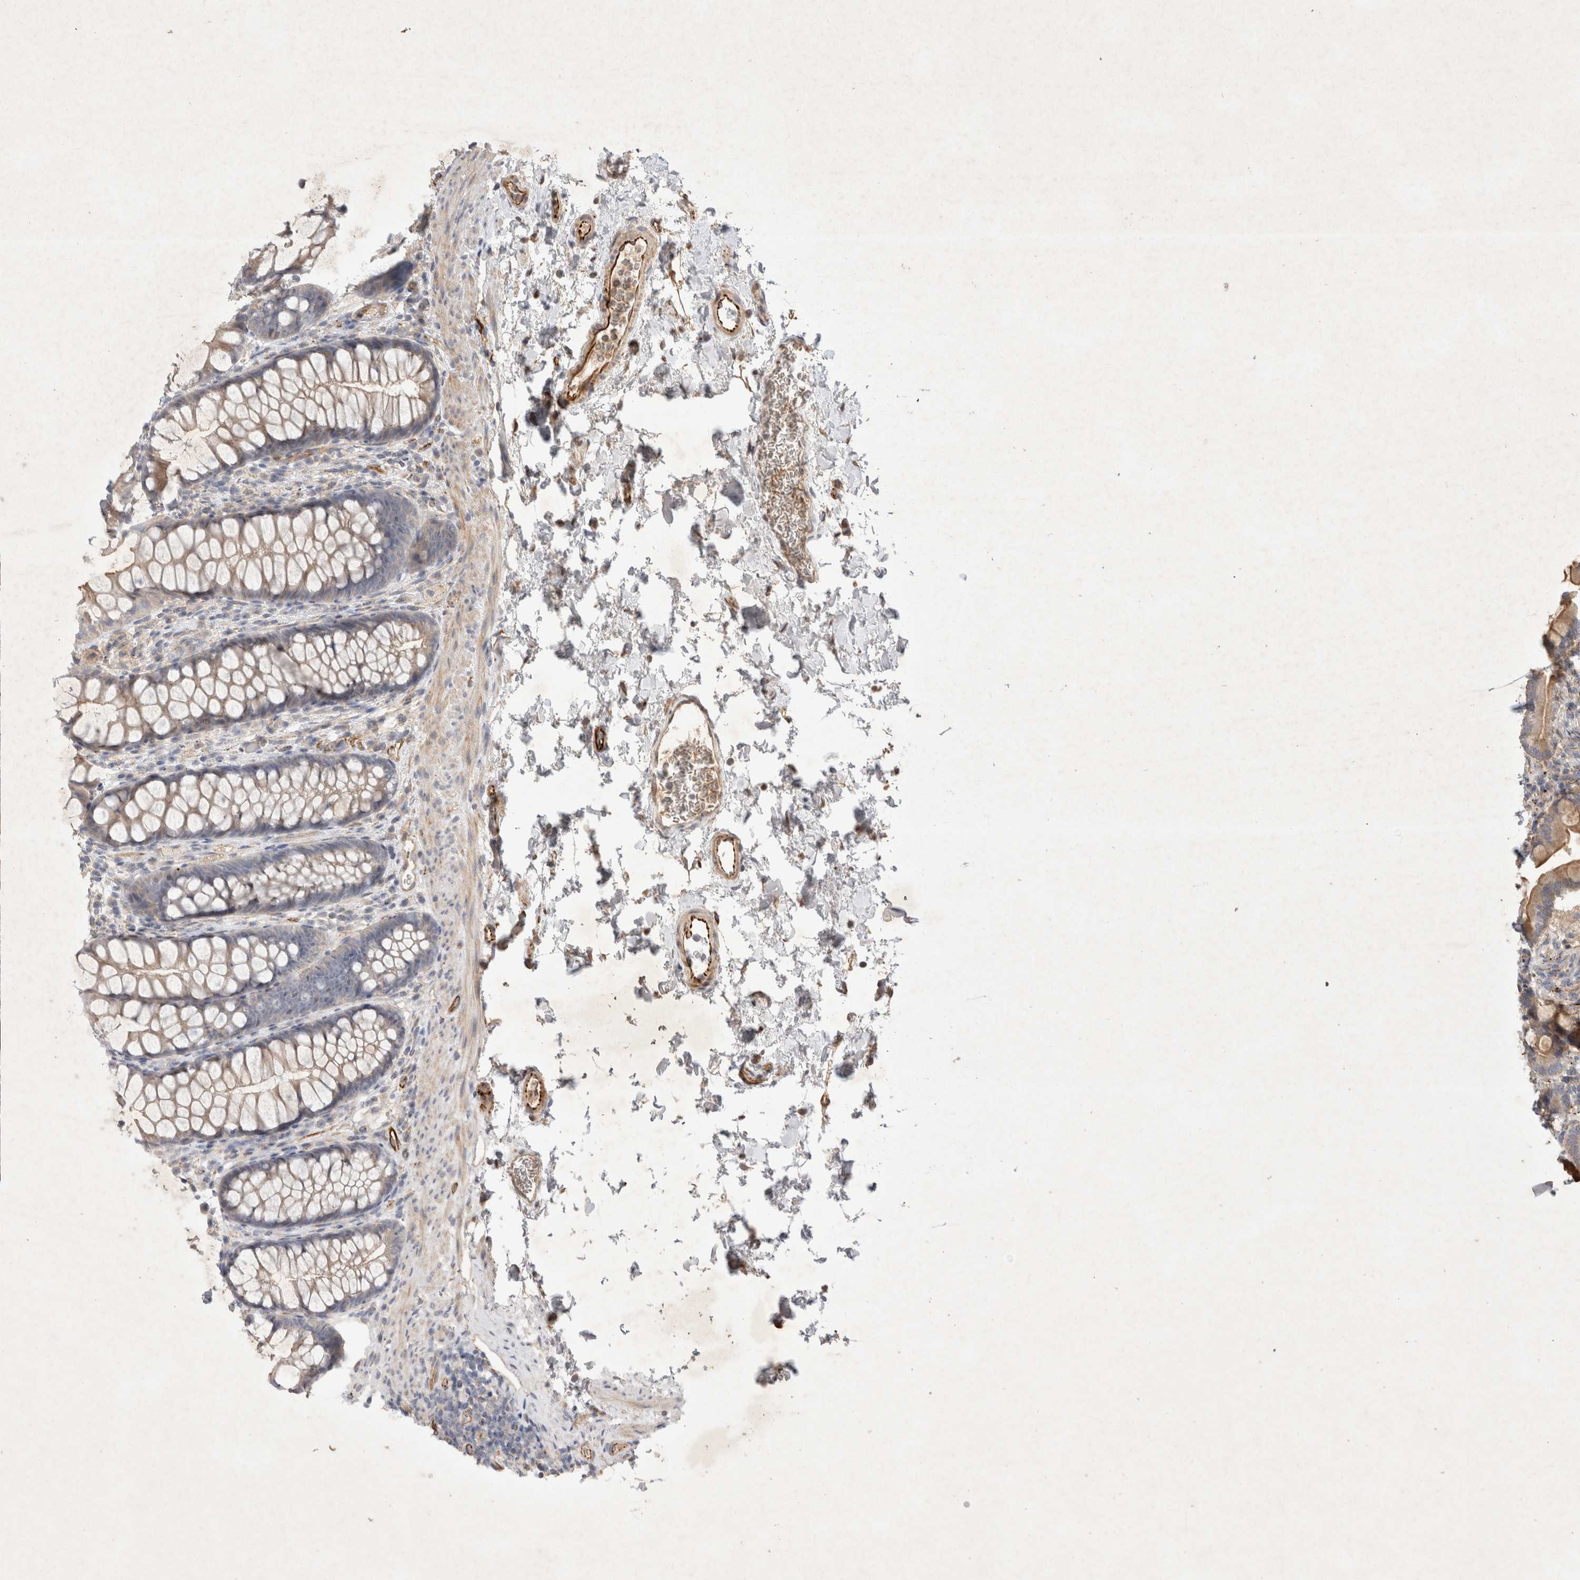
{"staining": {"intensity": "moderate", "quantity": "25%-75%", "location": "cytoplasmic/membranous"}, "tissue": "colon", "cell_type": "Endothelial cells", "image_type": "normal", "snomed": [{"axis": "morphology", "description": "Normal tissue, NOS"}, {"axis": "topography", "description": "Colon"}], "caption": "Brown immunohistochemical staining in benign human colon reveals moderate cytoplasmic/membranous expression in approximately 25%-75% of endothelial cells. (brown staining indicates protein expression, while blue staining denotes nuclei).", "gene": "NMU", "patient": {"sex": "female", "age": 62}}